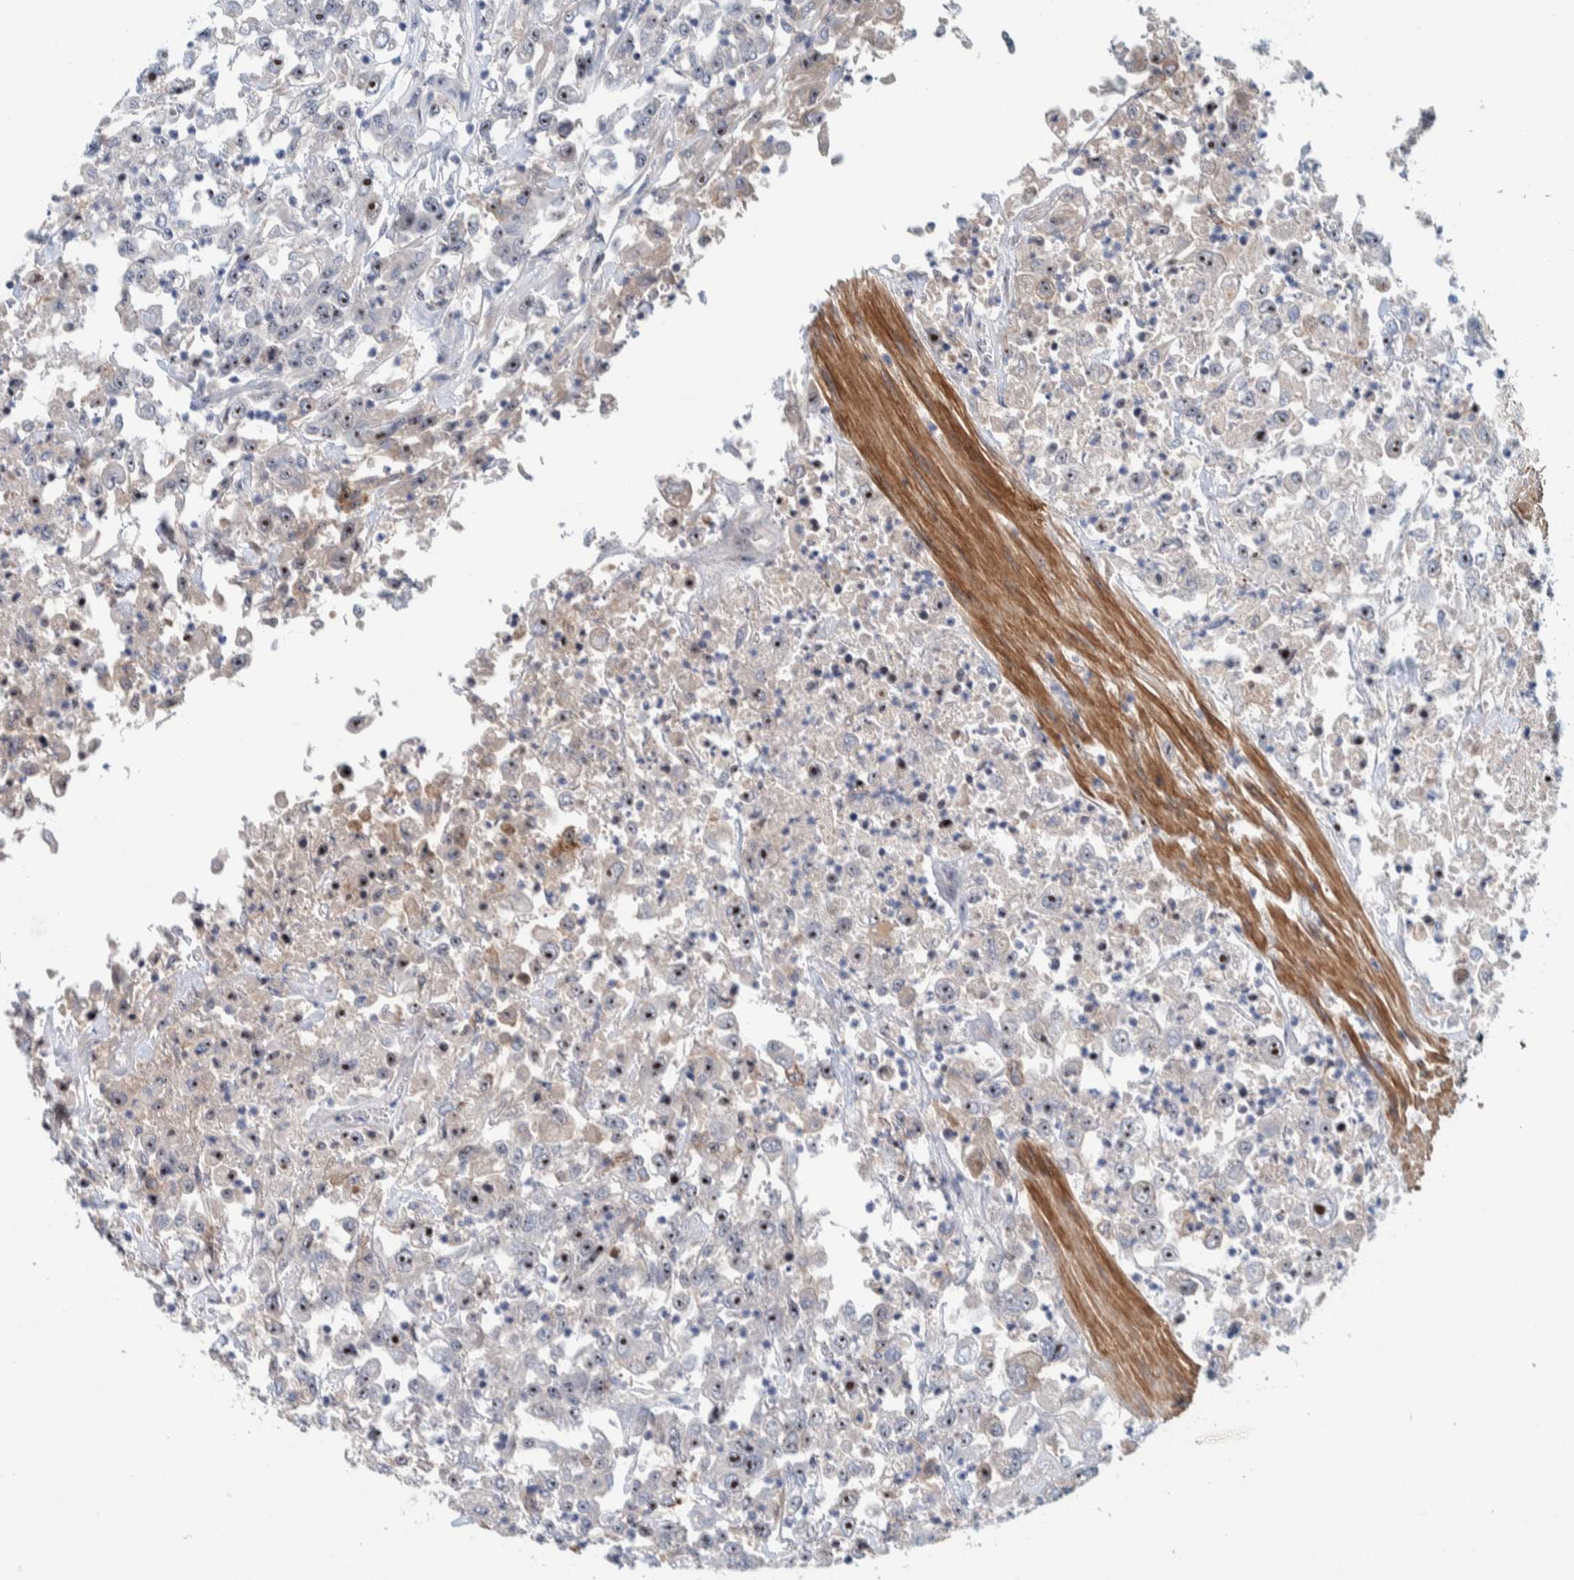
{"staining": {"intensity": "strong", "quantity": ">75%", "location": "nuclear"}, "tissue": "urothelial cancer", "cell_type": "Tumor cells", "image_type": "cancer", "snomed": [{"axis": "morphology", "description": "Urothelial carcinoma, High grade"}, {"axis": "topography", "description": "Urinary bladder"}], "caption": "Immunohistochemistry (IHC) (DAB (3,3'-diaminobenzidine)) staining of human urothelial cancer shows strong nuclear protein positivity in about >75% of tumor cells.", "gene": "NOL11", "patient": {"sex": "male", "age": 46}}